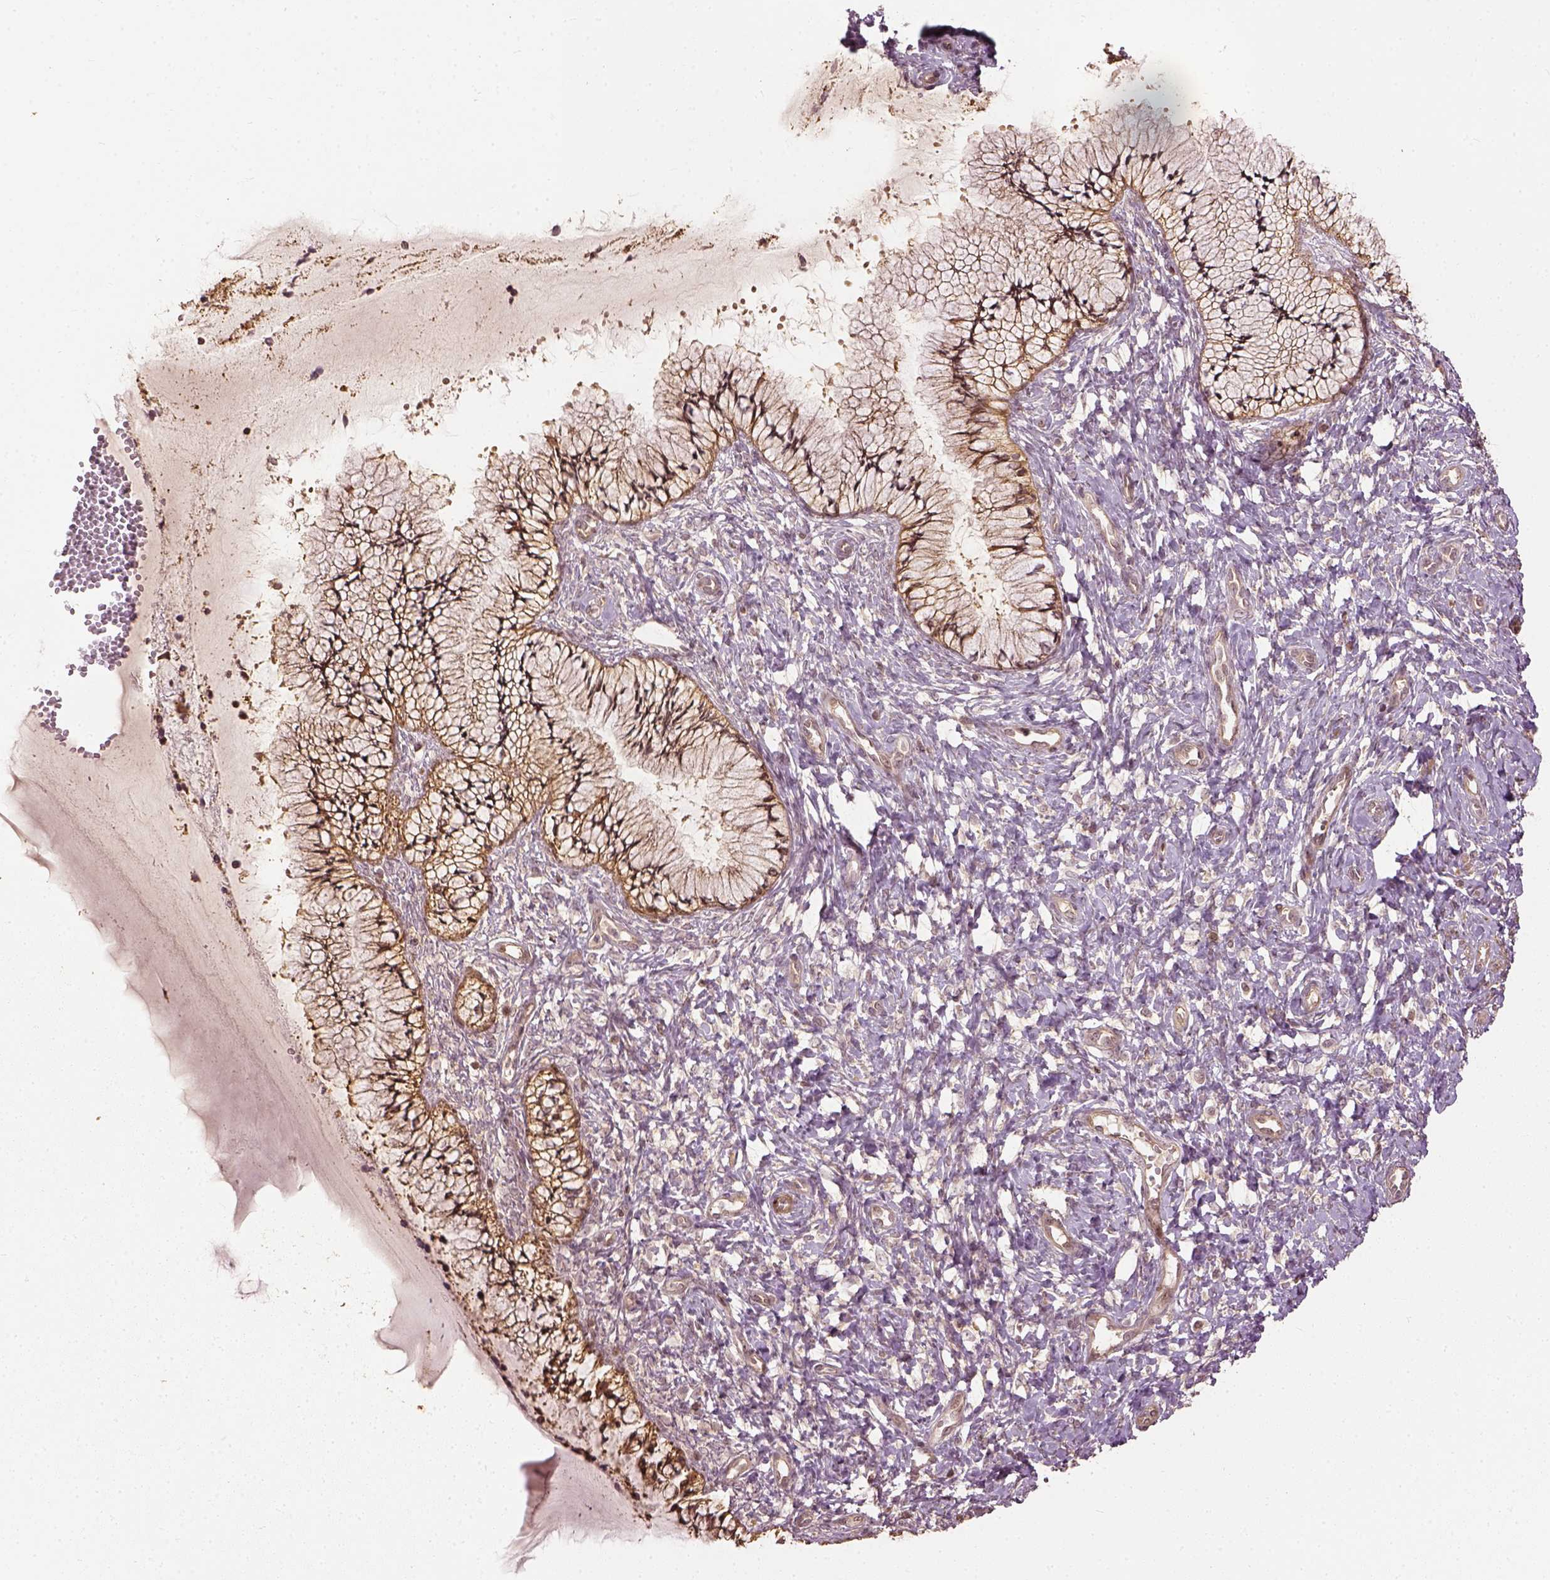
{"staining": {"intensity": "moderate", "quantity": ">75%", "location": "cytoplasmic/membranous"}, "tissue": "cervix", "cell_type": "Glandular cells", "image_type": "normal", "snomed": [{"axis": "morphology", "description": "Normal tissue, NOS"}, {"axis": "topography", "description": "Cervix"}], "caption": "Cervix stained for a protein (brown) shows moderate cytoplasmic/membranous positive positivity in approximately >75% of glandular cells.", "gene": "VEGFA", "patient": {"sex": "female", "age": 37}}